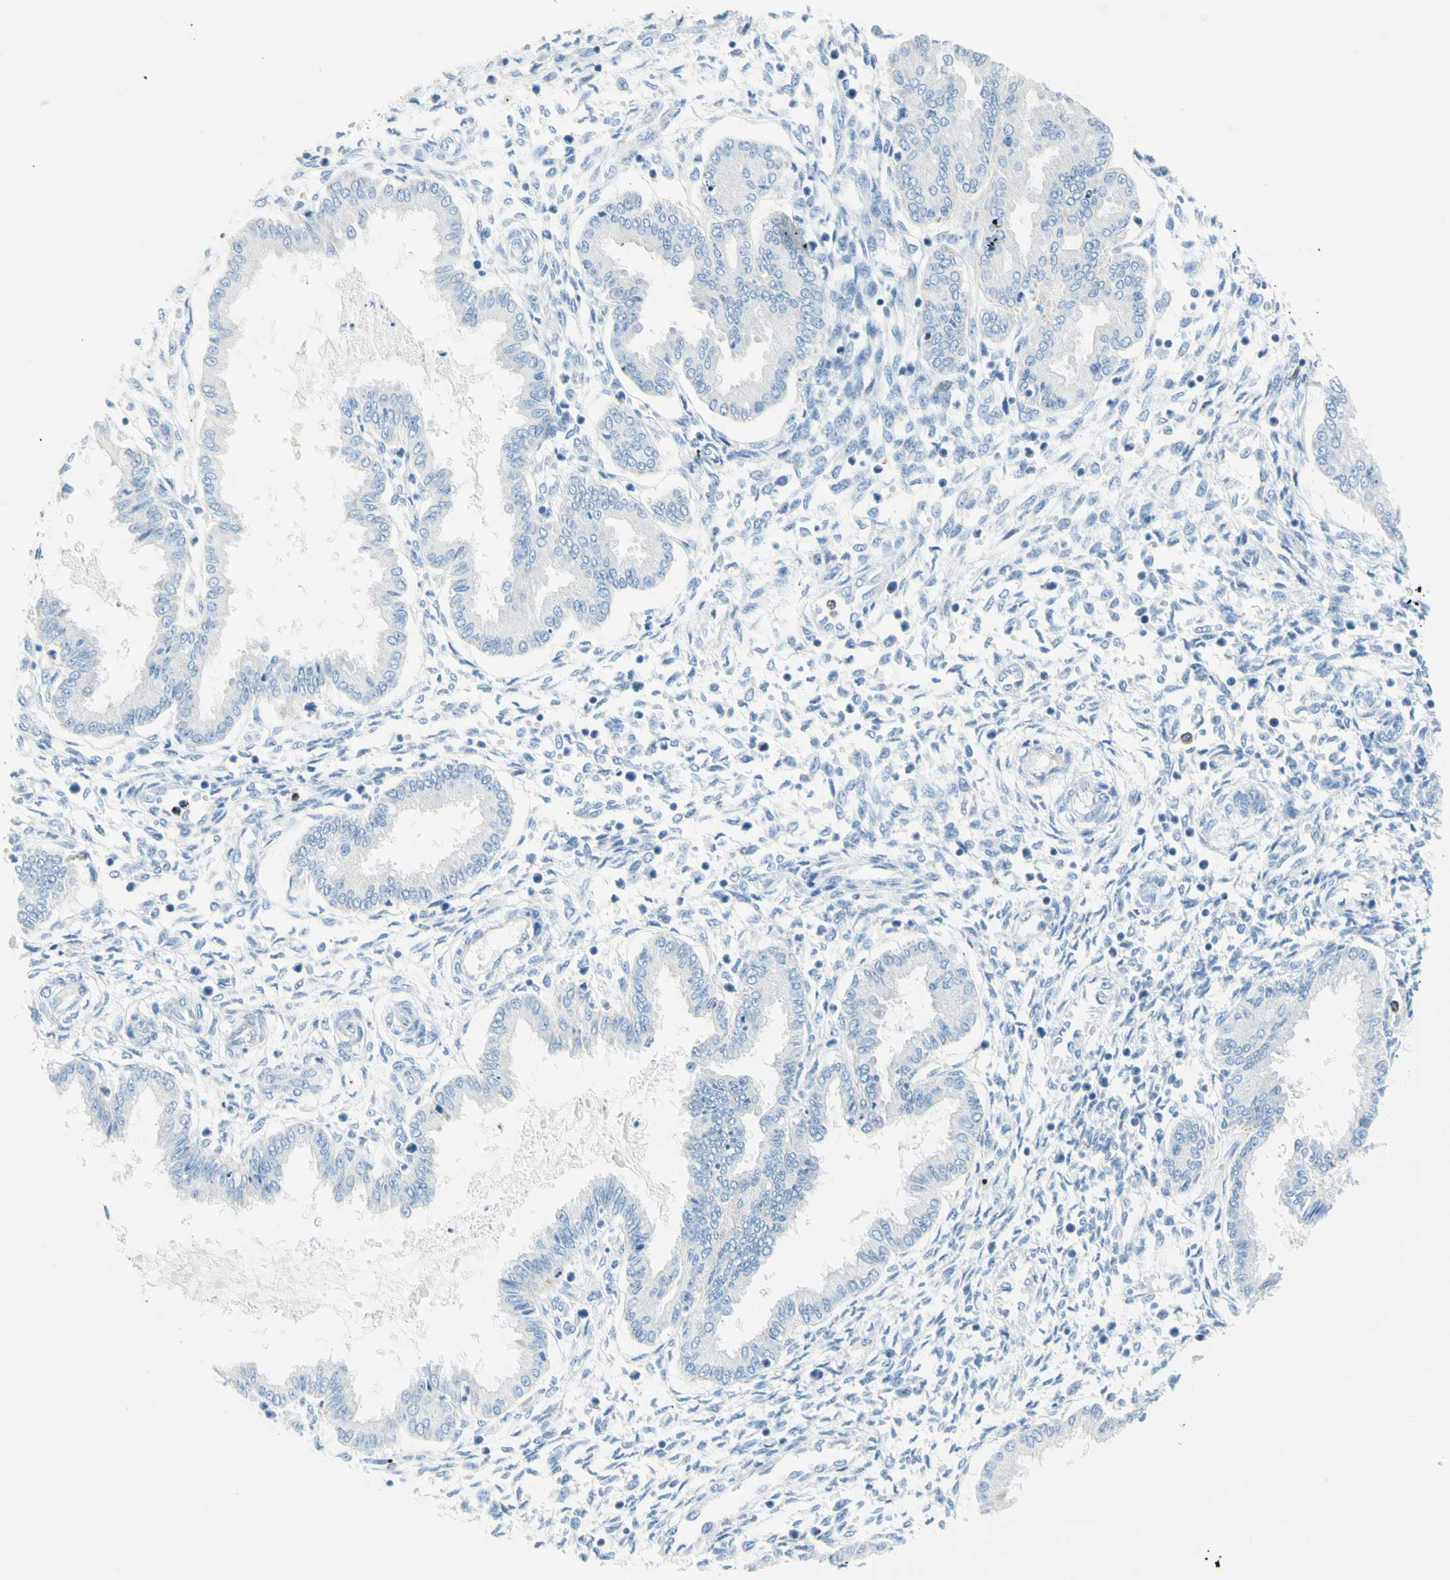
{"staining": {"intensity": "negative", "quantity": "none", "location": "none"}, "tissue": "endometrium", "cell_type": "Cells in endometrial stroma", "image_type": "normal", "snomed": [{"axis": "morphology", "description": "Normal tissue, NOS"}, {"axis": "topography", "description": "Endometrium"}], "caption": "The micrograph shows no significant positivity in cells in endometrial stroma of endometrium. (DAB immunohistochemistry (IHC) with hematoxylin counter stain).", "gene": "CYSLTR1", "patient": {"sex": "female", "age": 33}}